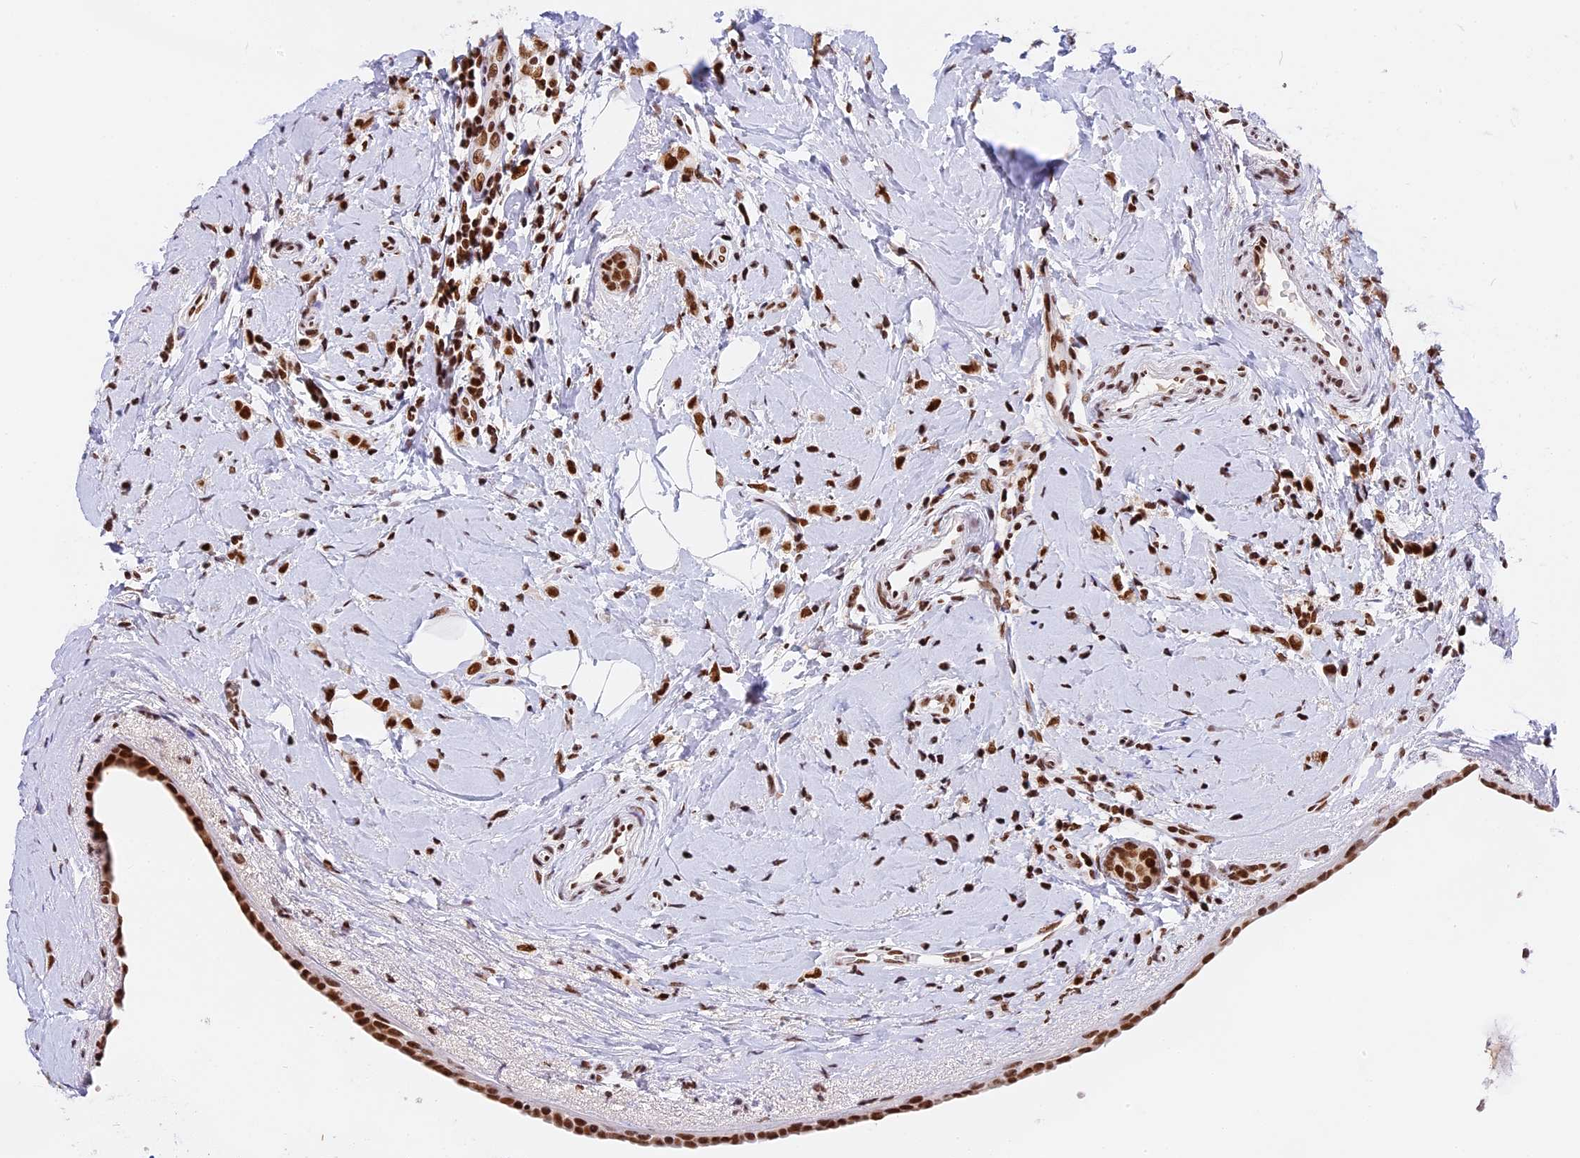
{"staining": {"intensity": "strong", "quantity": ">75%", "location": "nuclear"}, "tissue": "breast cancer", "cell_type": "Tumor cells", "image_type": "cancer", "snomed": [{"axis": "morphology", "description": "Lobular carcinoma"}, {"axis": "topography", "description": "Breast"}], "caption": "An image of breast lobular carcinoma stained for a protein reveals strong nuclear brown staining in tumor cells.", "gene": "SBNO1", "patient": {"sex": "female", "age": 47}}